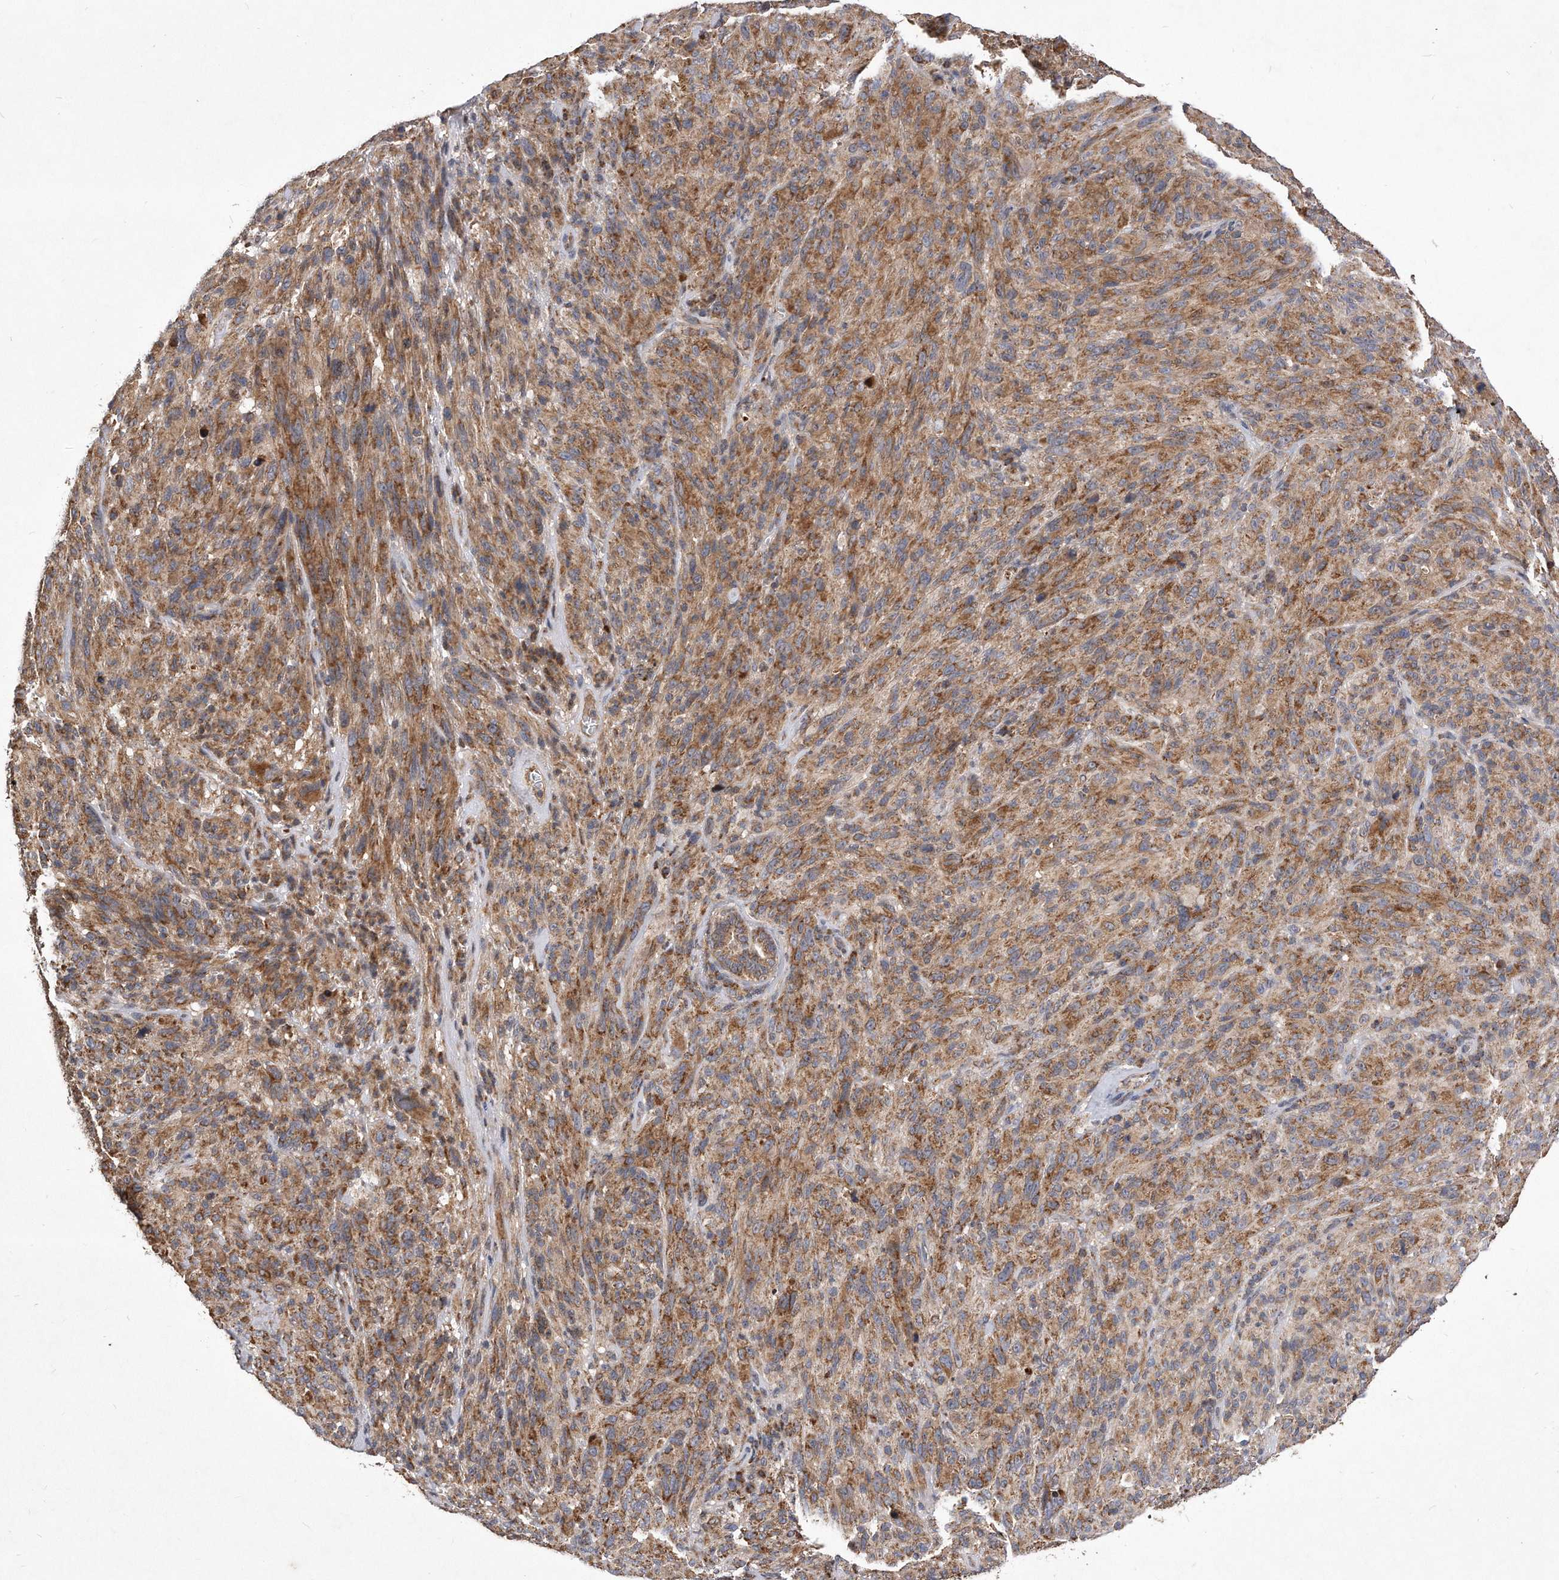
{"staining": {"intensity": "moderate", "quantity": ">75%", "location": "cytoplasmic/membranous"}, "tissue": "melanoma", "cell_type": "Tumor cells", "image_type": "cancer", "snomed": [{"axis": "morphology", "description": "Malignant melanoma, NOS"}, {"axis": "topography", "description": "Skin of head"}], "caption": "An image of human melanoma stained for a protein demonstrates moderate cytoplasmic/membranous brown staining in tumor cells.", "gene": "PPP5C", "patient": {"sex": "male", "age": 96}}